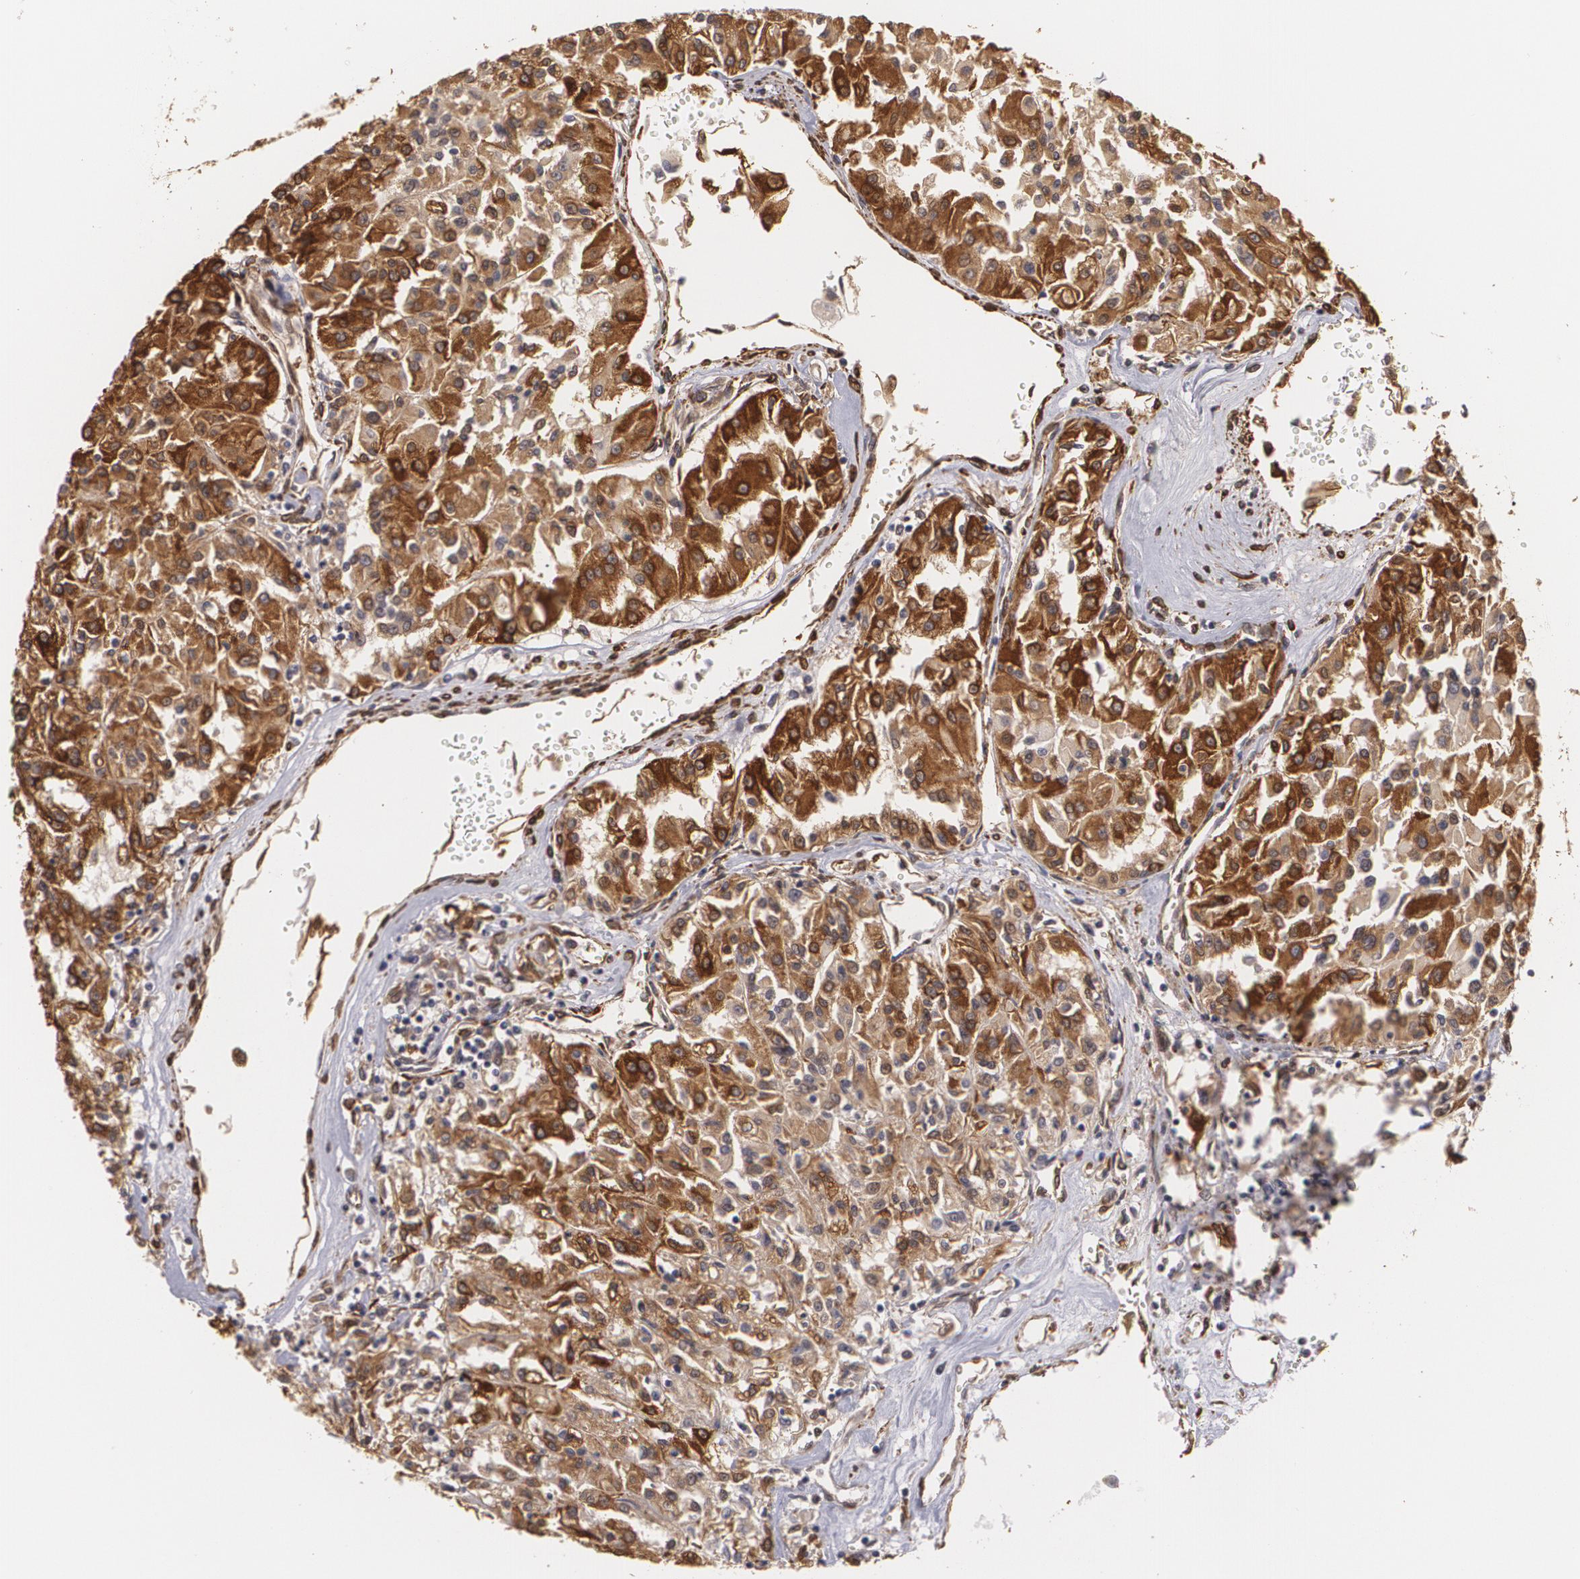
{"staining": {"intensity": "strong", "quantity": ">75%", "location": "cytoplasmic/membranous"}, "tissue": "renal cancer", "cell_type": "Tumor cells", "image_type": "cancer", "snomed": [{"axis": "morphology", "description": "Adenocarcinoma, NOS"}, {"axis": "topography", "description": "Kidney"}], "caption": "DAB (3,3'-diaminobenzidine) immunohistochemical staining of renal cancer displays strong cytoplasmic/membranous protein positivity in about >75% of tumor cells.", "gene": "CYB5R3", "patient": {"sex": "male", "age": 78}}